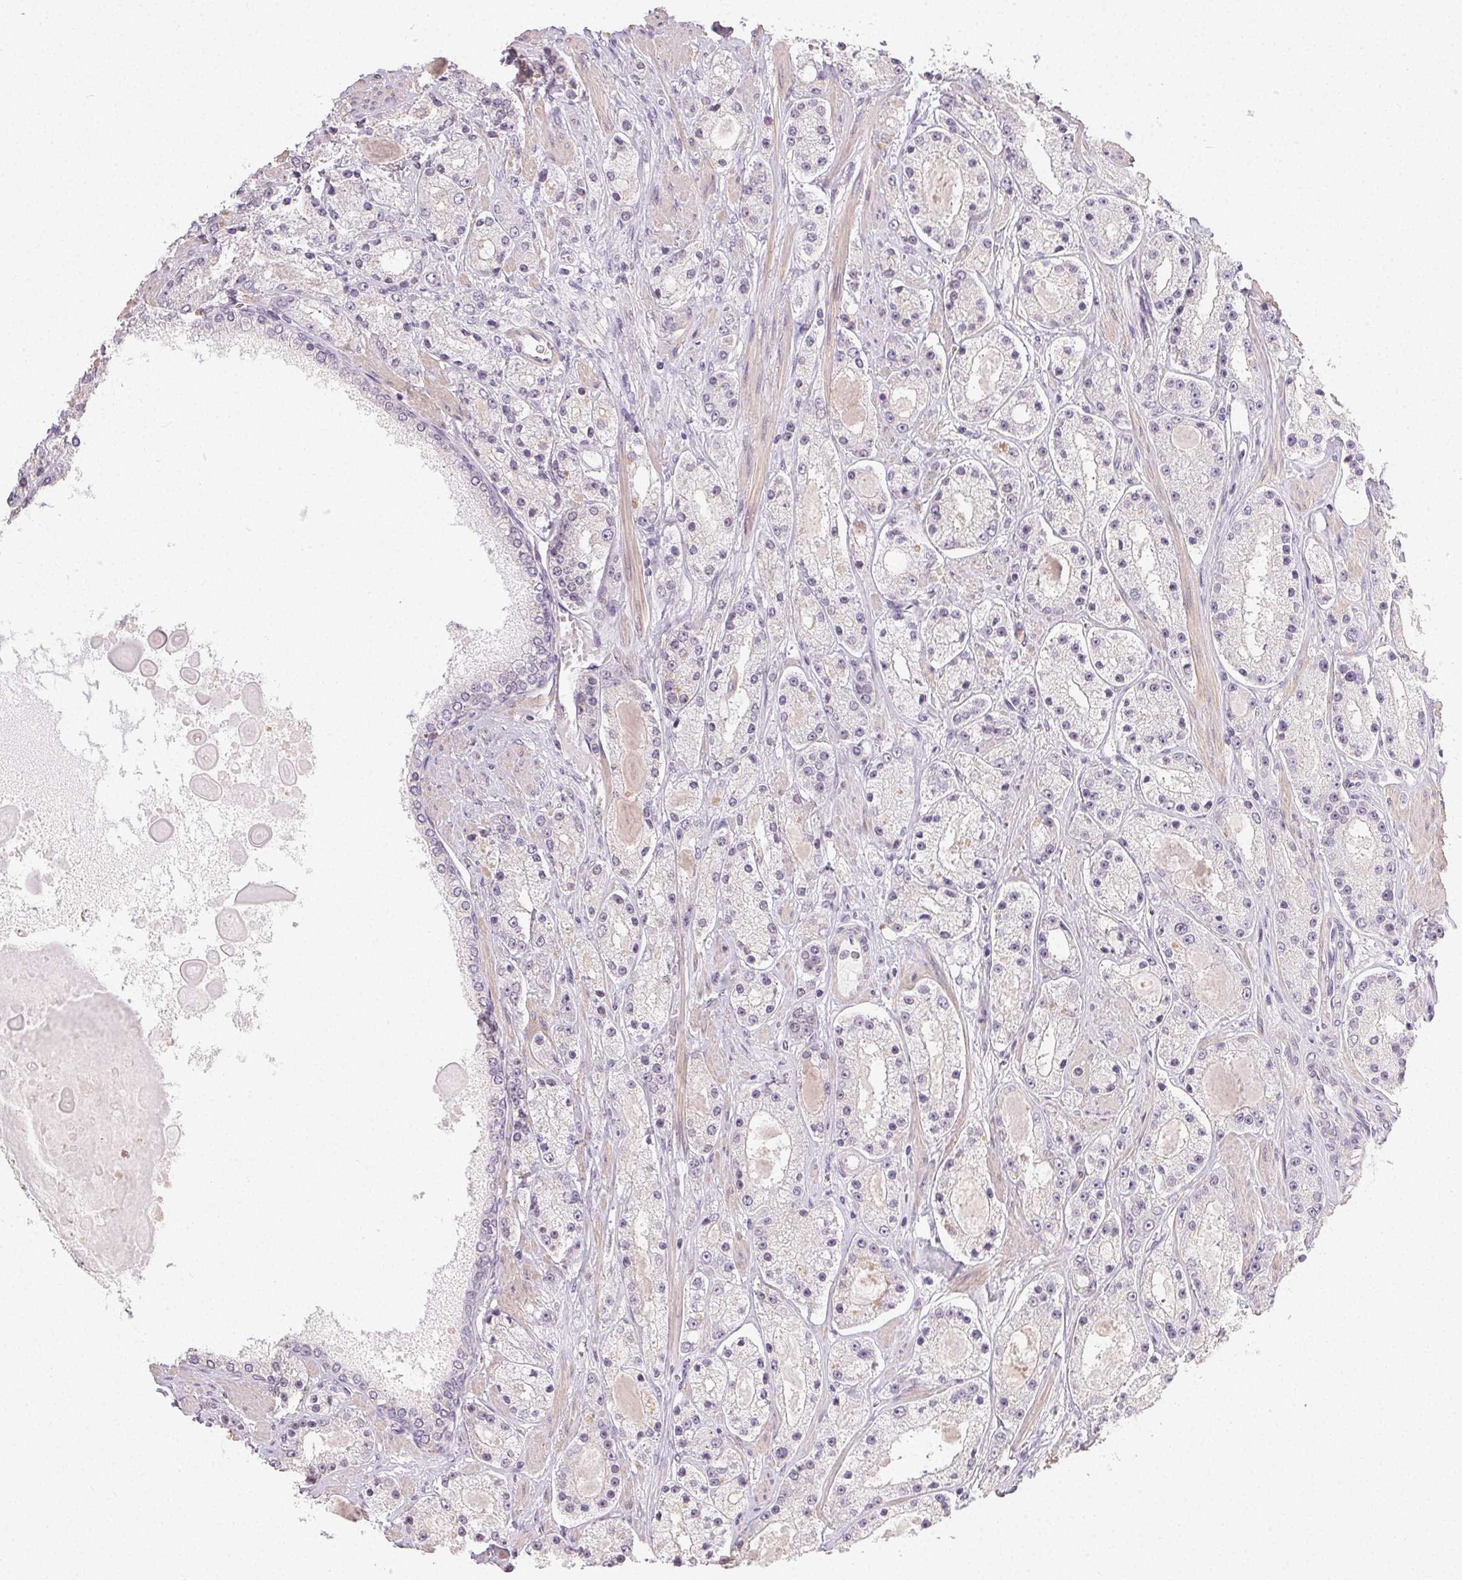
{"staining": {"intensity": "negative", "quantity": "none", "location": "none"}, "tissue": "prostate cancer", "cell_type": "Tumor cells", "image_type": "cancer", "snomed": [{"axis": "morphology", "description": "Adenocarcinoma, High grade"}, {"axis": "topography", "description": "Prostate"}], "caption": "Tumor cells show no significant expression in prostate cancer.", "gene": "TMEM174", "patient": {"sex": "male", "age": 67}}